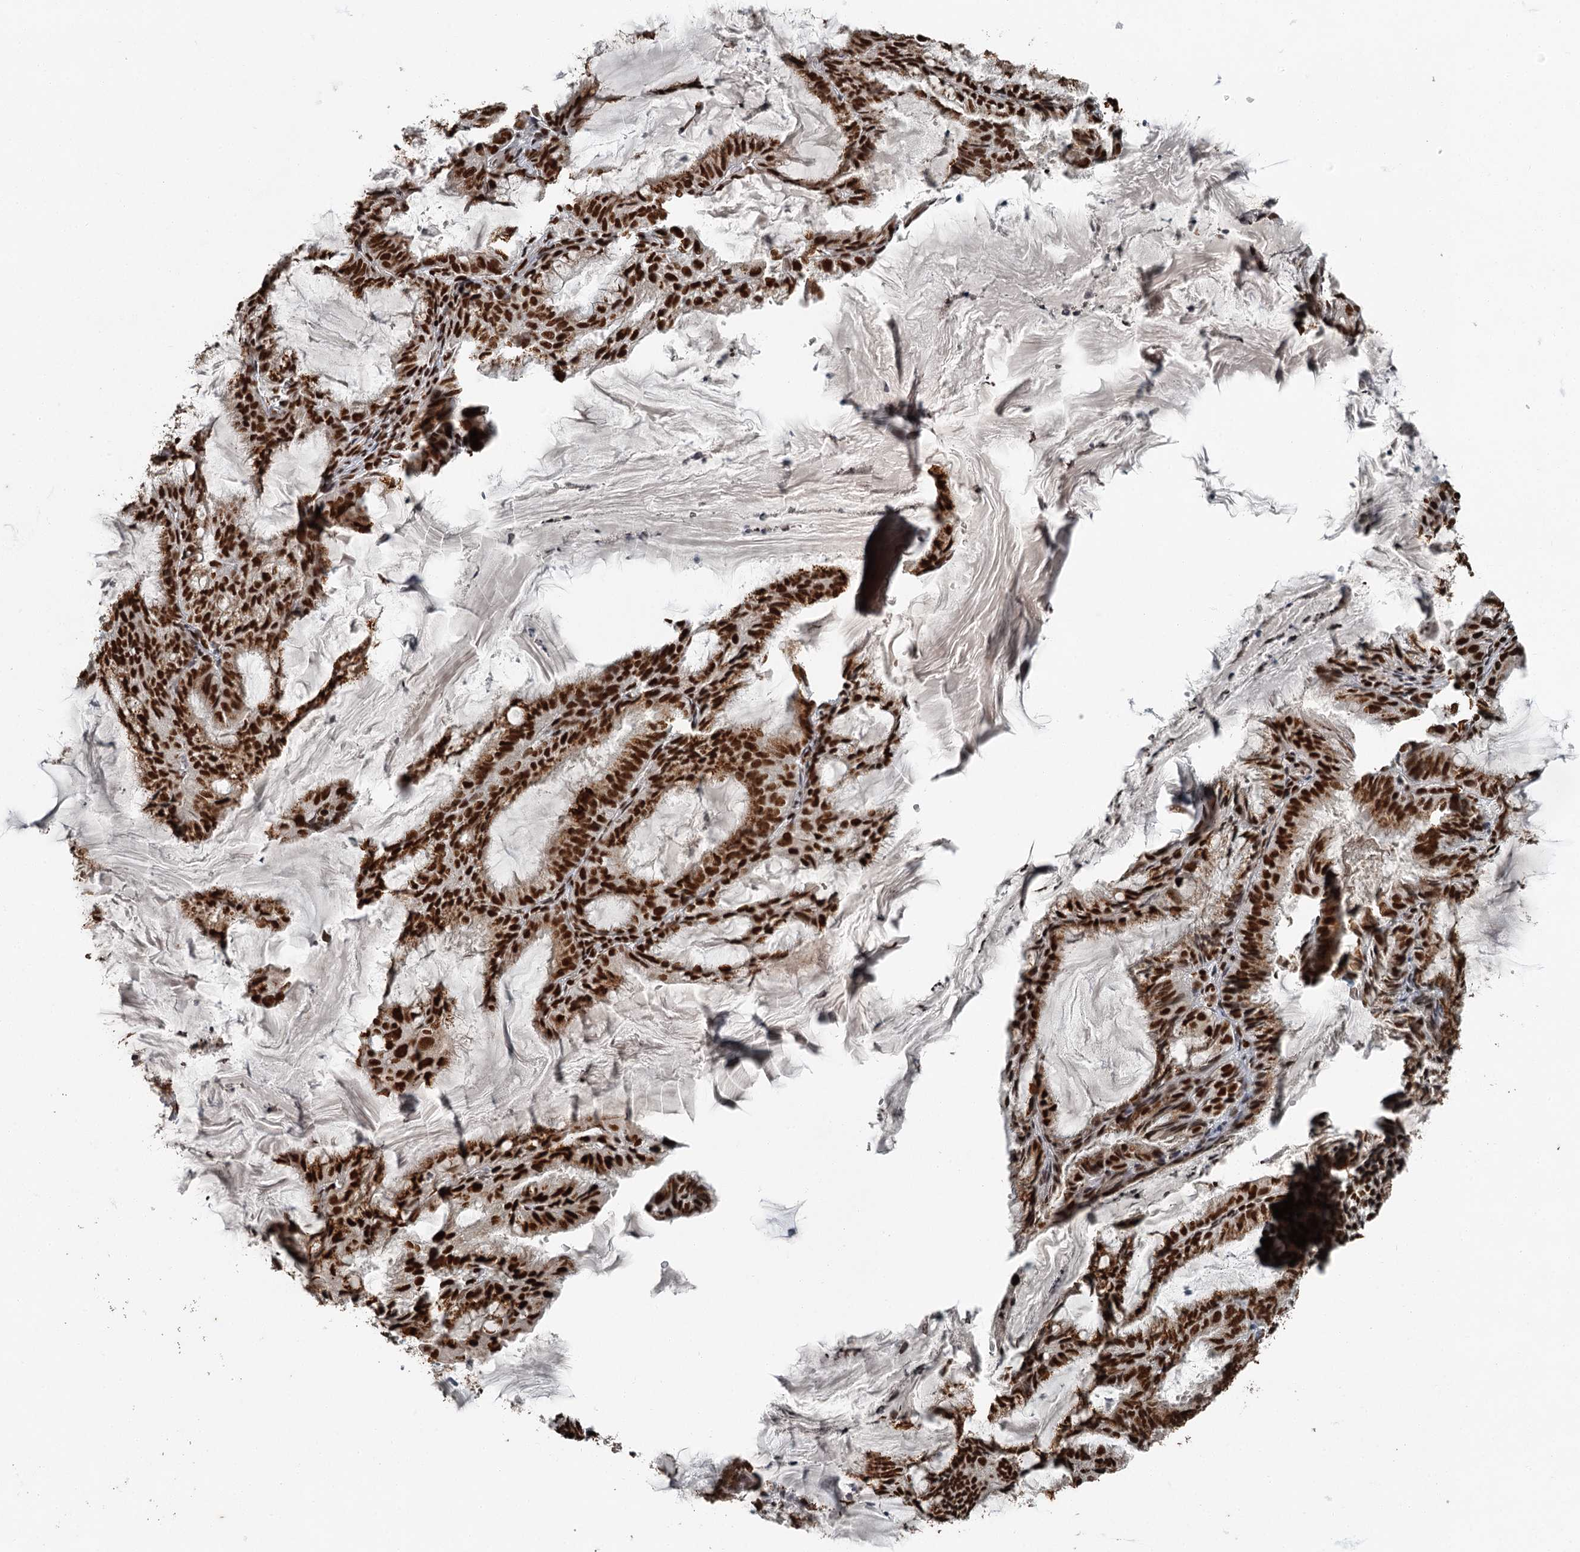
{"staining": {"intensity": "strong", "quantity": ">75%", "location": "nuclear"}, "tissue": "endometrial cancer", "cell_type": "Tumor cells", "image_type": "cancer", "snomed": [{"axis": "morphology", "description": "Adenocarcinoma, NOS"}, {"axis": "topography", "description": "Endometrium"}], "caption": "Protein analysis of endometrial cancer tissue reveals strong nuclear positivity in about >75% of tumor cells.", "gene": "RBBP7", "patient": {"sex": "female", "age": 86}}